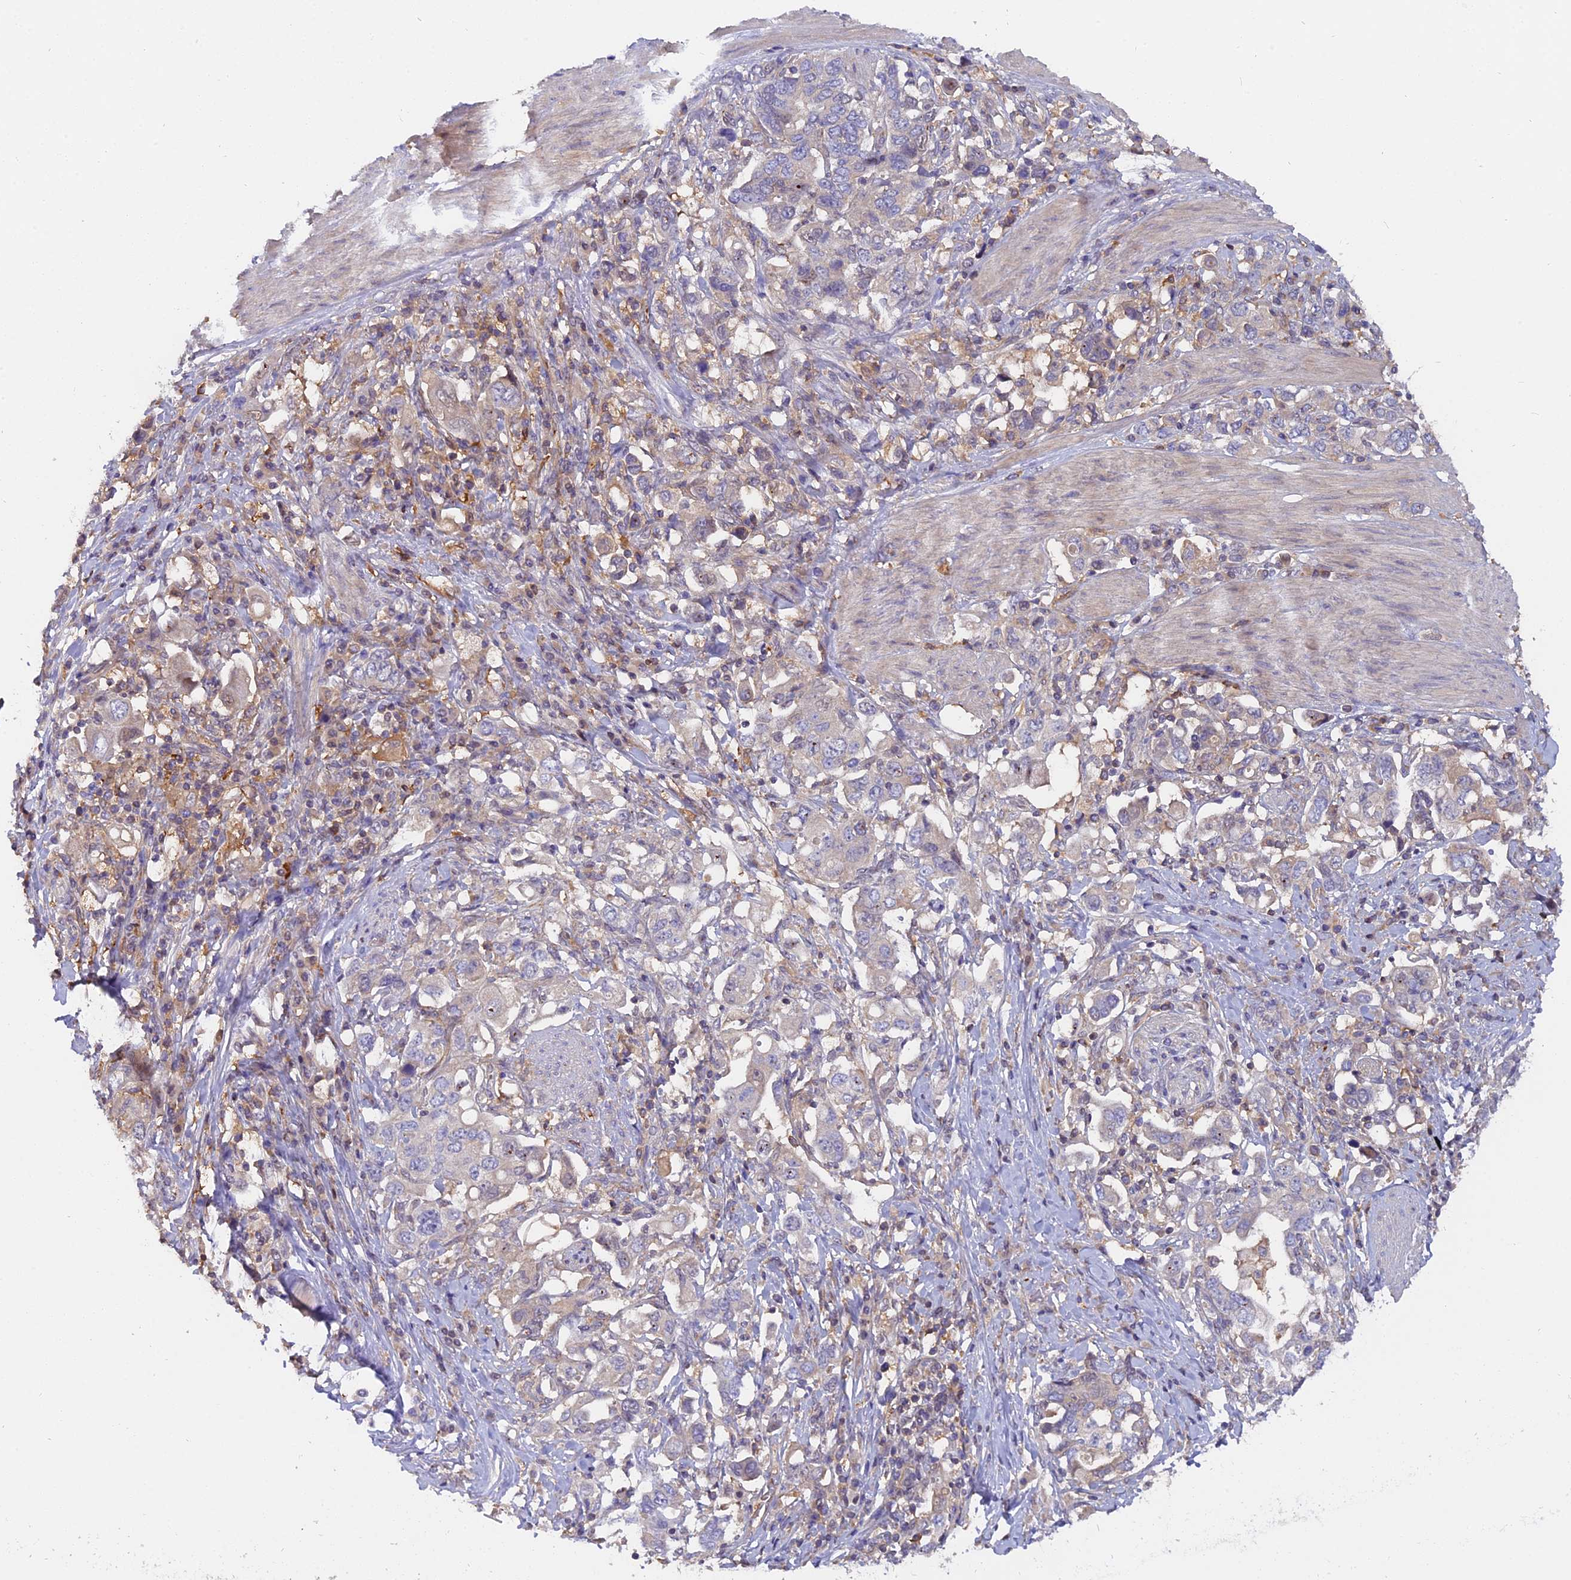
{"staining": {"intensity": "negative", "quantity": "none", "location": "none"}, "tissue": "stomach cancer", "cell_type": "Tumor cells", "image_type": "cancer", "snomed": [{"axis": "morphology", "description": "Adenocarcinoma, NOS"}, {"axis": "topography", "description": "Stomach, upper"}, {"axis": "topography", "description": "Stomach"}], "caption": "Micrograph shows no protein positivity in tumor cells of stomach cancer (adenocarcinoma) tissue. The staining is performed using DAB (3,3'-diaminobenzidine) brown chromogen with nuclei counter-stained in using hematoxylin.", "gene": "FAM118B", "patient": {"sex": "male", "age": 62}}